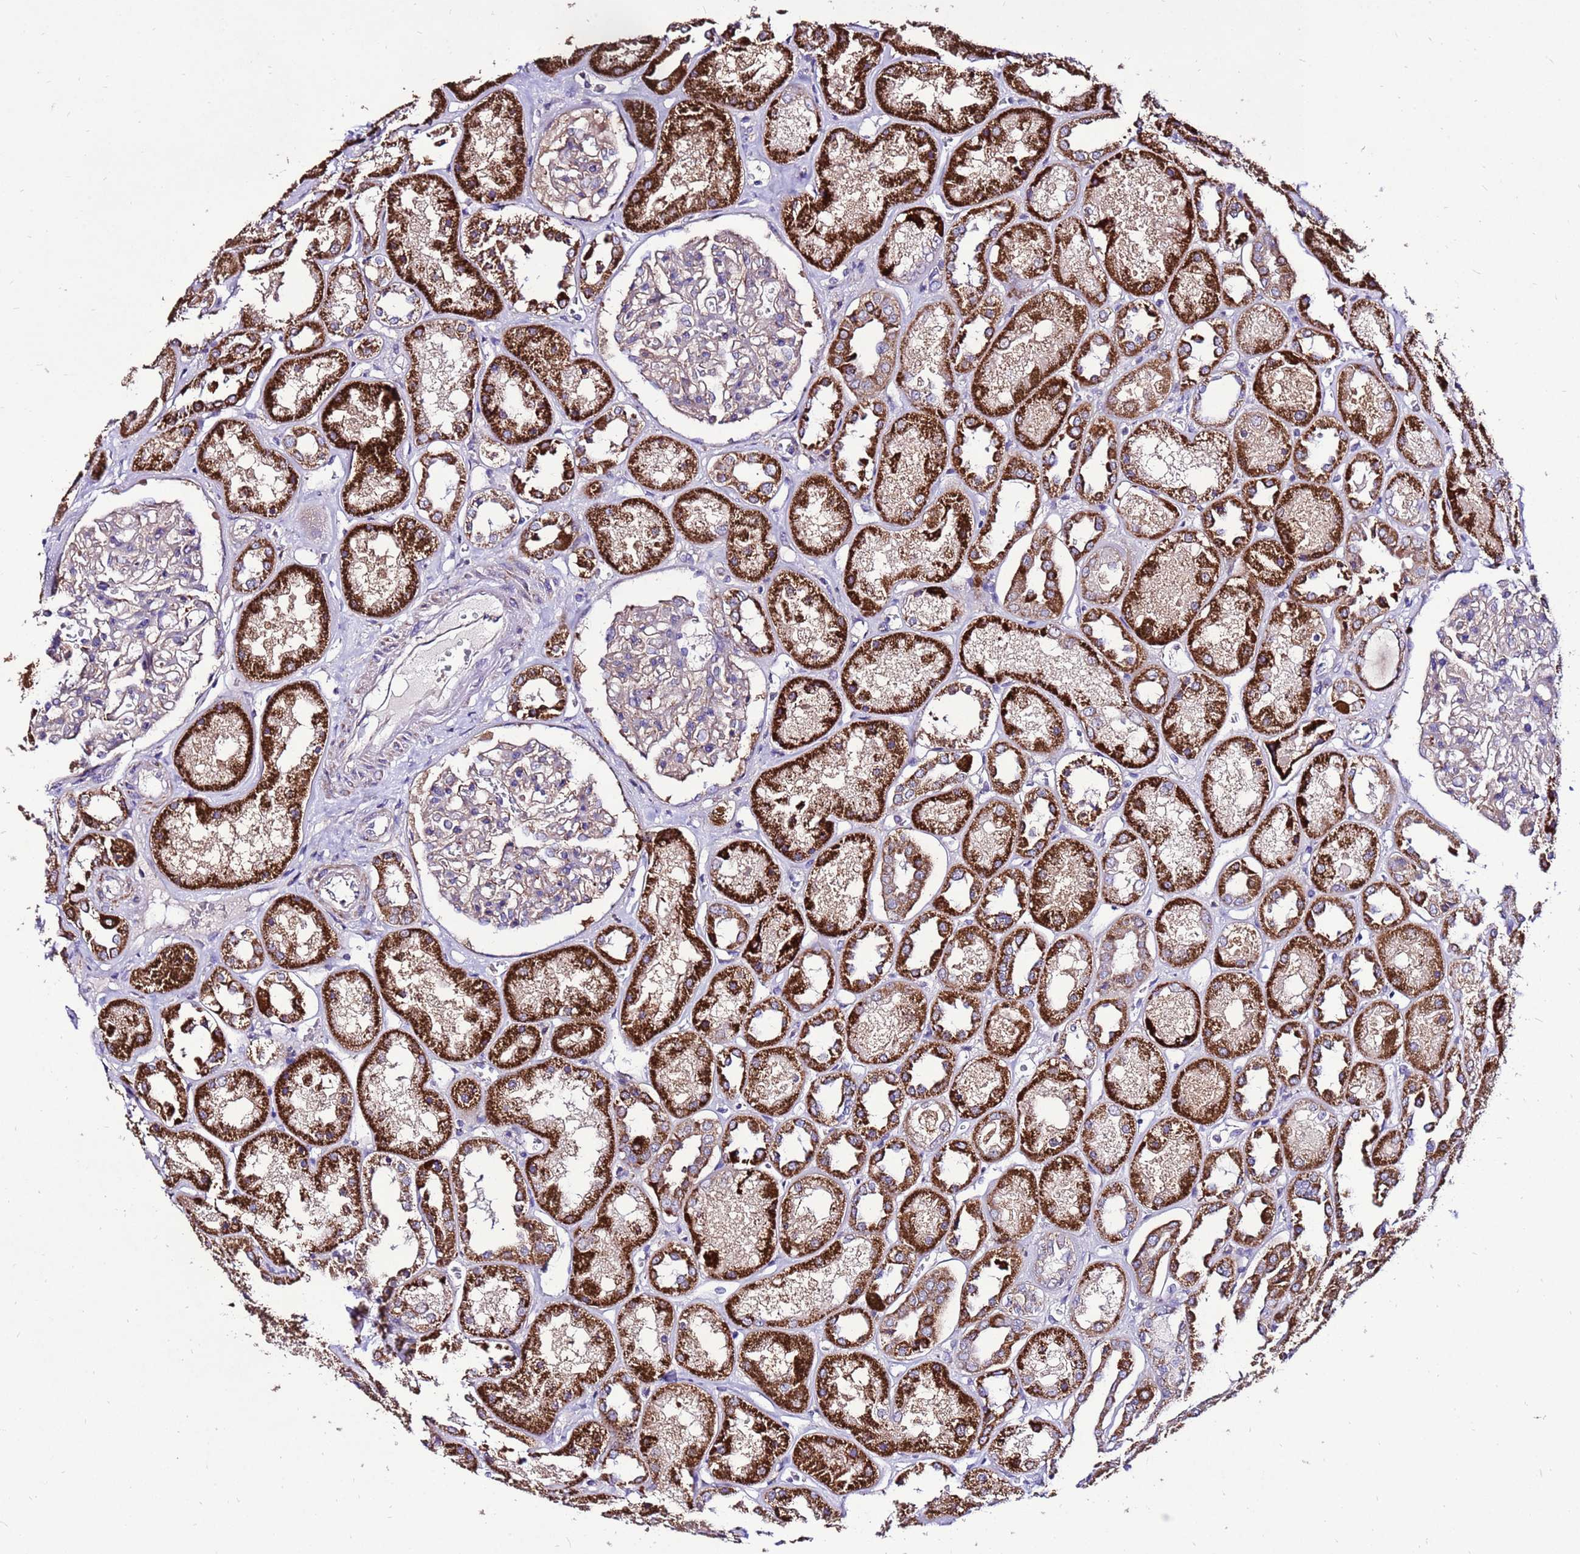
{"staining": {"intensity": "negative", "quantity": "none", "location": "none"}, "tissue": "kidney", "cell_type": "Cells in glomeruli", "image_type": "normal", "snomed": [{"axis": "morphology", "description": "Normal tissue, NOS"}, {"axis": "topography", "description": "Kidney"}], "caption": "Cells in glomeruli are negative for protein expression in normal human kidney. The staining is performed using DAB (3,3'-diaminobenzidine) brown chromogen with nuclei counter-stained in using hematoxylin.", "gene": "TMEM106C", "patient": {"sex": "male", "age": 70}}